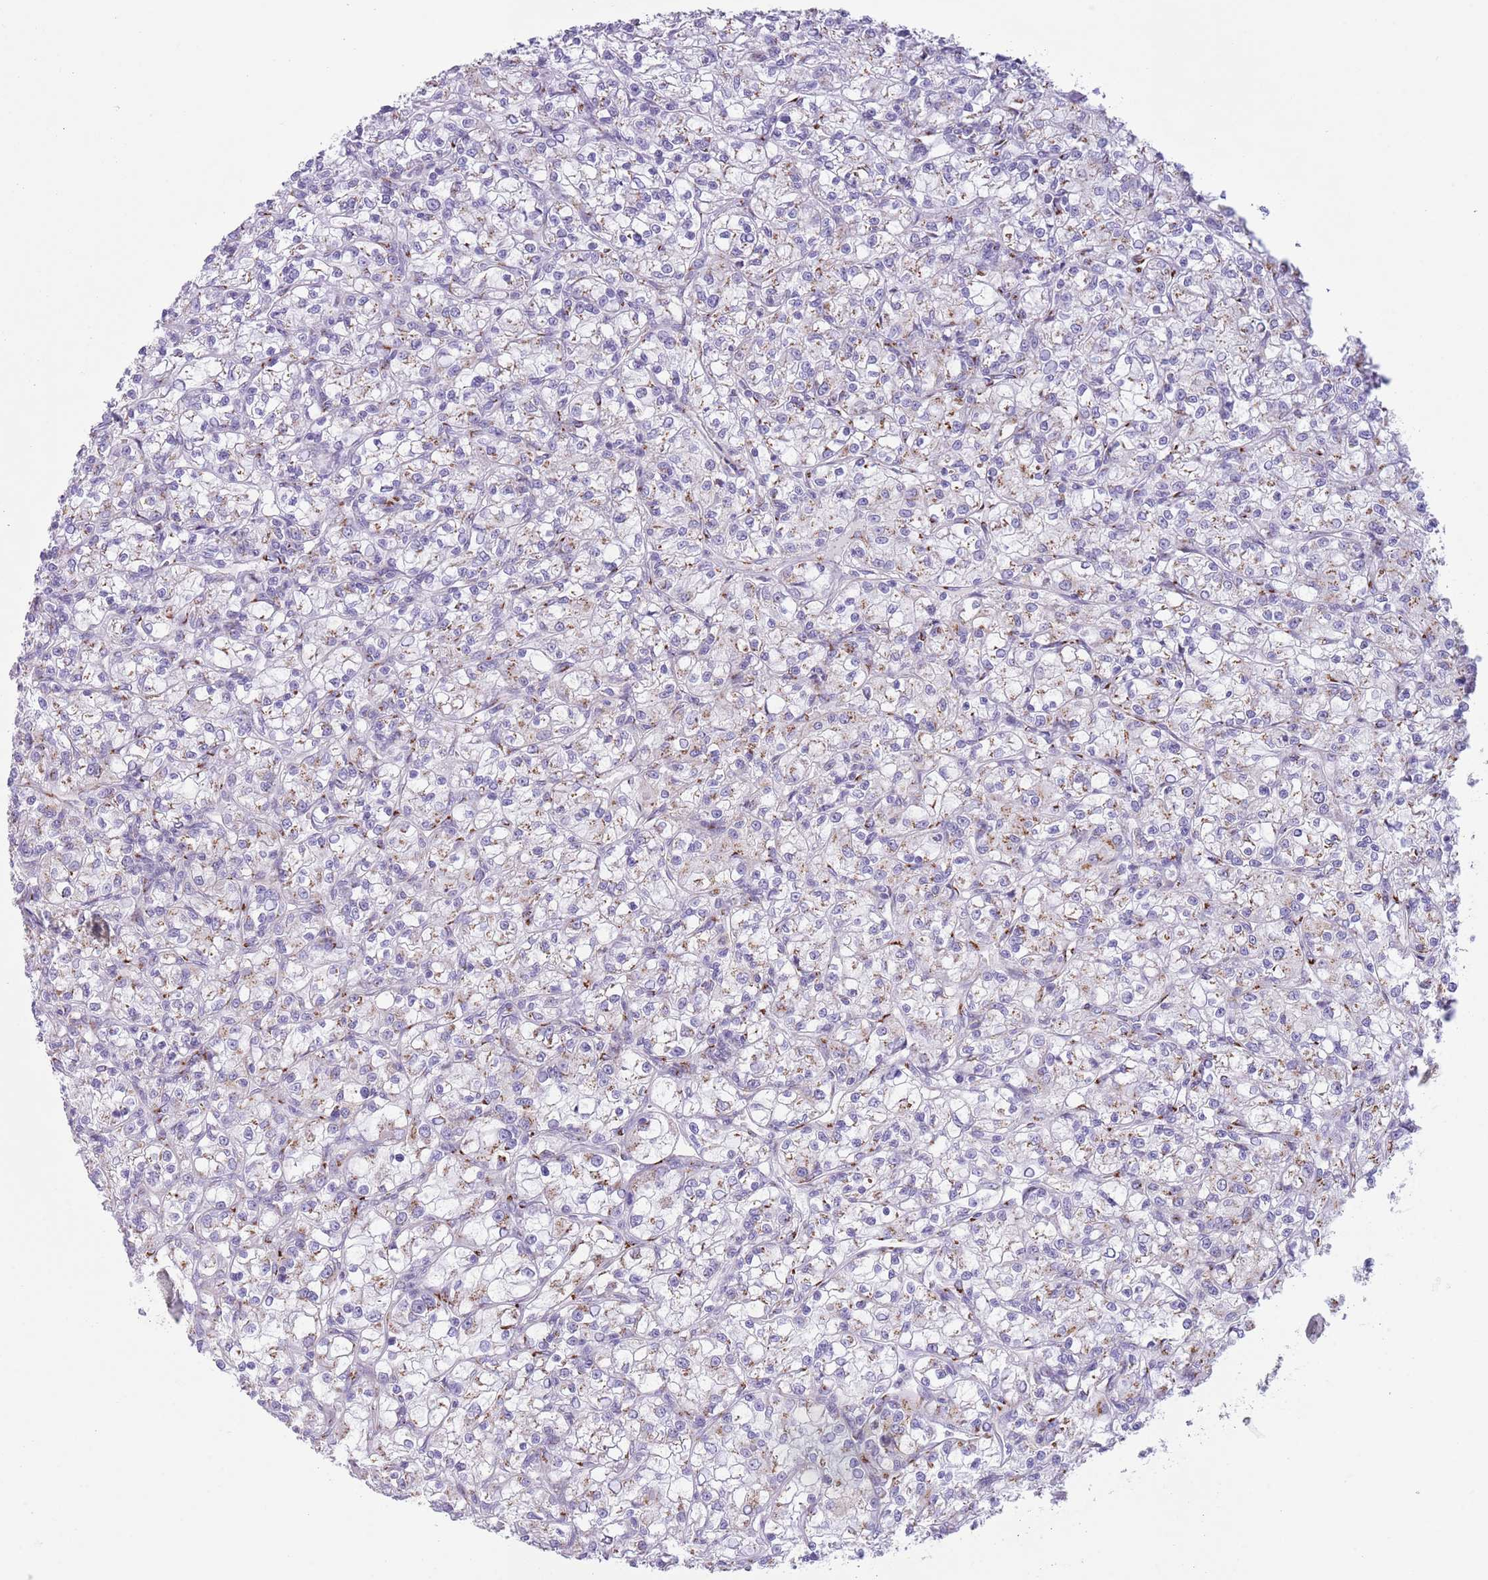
{"staining": {"intensity": "moderate", "quantity": "25%-75%", "location": "cytoplasmic/membranous"}, "tissue": "renal cancer", "cell_type": "Tumor cells", "image_type": "cancer", "snomed": [{"axis": "morphology", "description": "Adenocarcinoma, NOS"}, {"axis": "topography", "description": "Kidney"}], "caption": "Approximately 25%-75% of tumor cells in renal cancer (adenocarcinoma) demonstrate moderate cytoplasmic/membranous protein staining as visualized by brown immunohistochemical staining.", "gene": "C20orf96", "patient": {"sex": "female", "age": 59}}